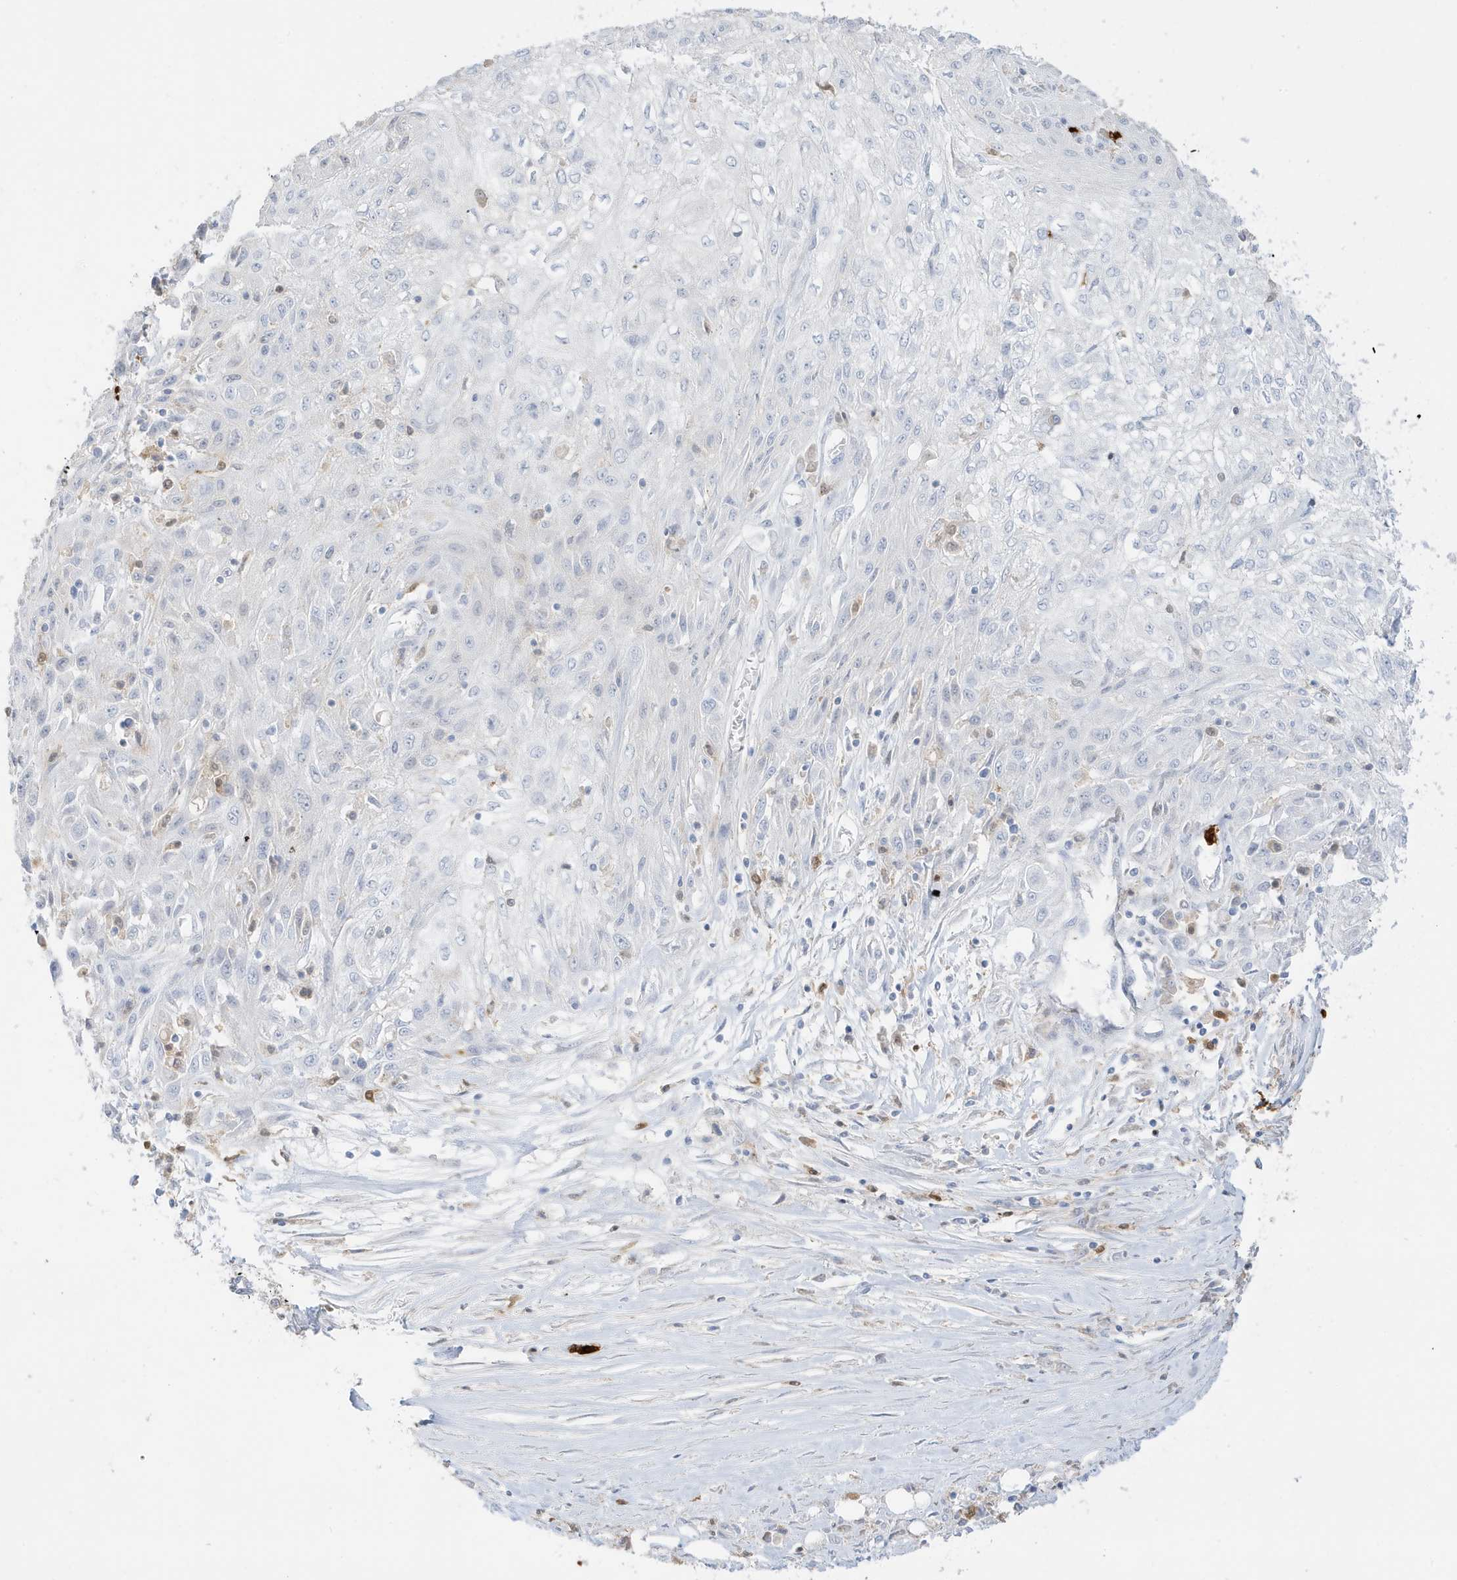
{"staining": {"intensity": "weak", "quantity": "<25%", "location": "nuclear"}, "tissue": "skin cancer", "cell_type": "Tumor cells", "image_type": "cancer", "snomed": [{"axis": "morphology", "description": "Squamous cell carcinoma, NOS"}, {"axis": "morphology", "description": "Squamous cell carcinoma, metastatic, NOS"}, {"axis": "topography", "description": "Skin"}, {"axis": "topography", "description": "Lymph node"}], "caption": "High power microscopy histopathology image of an immunohistochemistry histopathology image of skin metastatic squamous cell carcinoma, revealing no significant staining in tumor cells.", "gene": "GCA", "patient": {"sex": "male", "age": 75}}